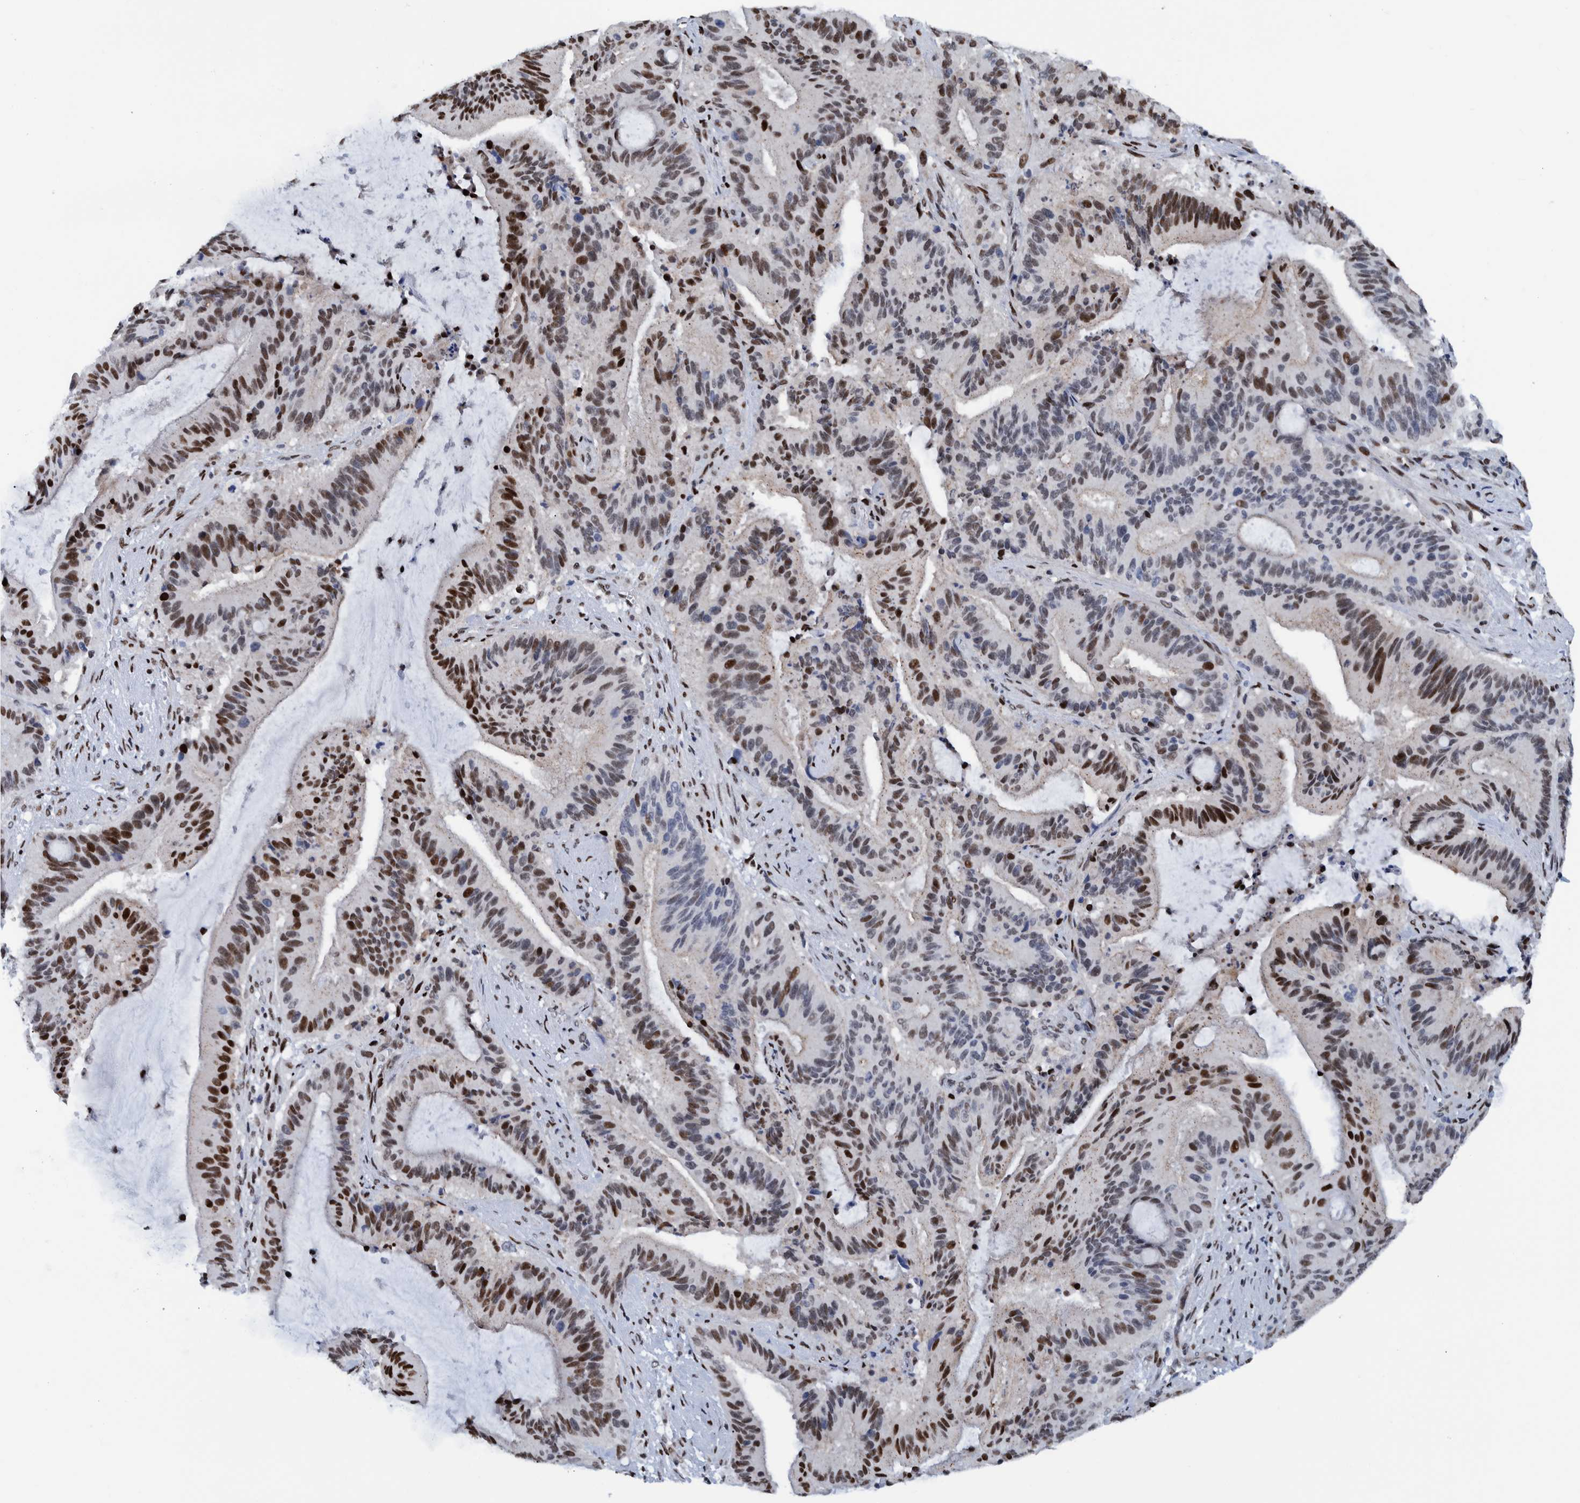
{"staining": {"intensity": "strong", "quantity": "25%-75%", "location": "nuclear"}, "tissue": "liver cancer", "cell_type": "Tumor cells", "image_type": "cancer", "snomed": [{"axis": "morphology", "description": "Normal tissue, NOS"}, {"axis": "morphology", "description": "Cholangiocarcinoma"}, {"axis": "topography", "description": "Liver"}, {"axis": "topography", "description": "Peripheral nerve tissue"}], "caption": "About 25%-75% of tumor cells in liver cancer (cholangiocarcinoma) show strong nuclear protein expression as visualized by brown immunohistochemical staining.", "gene": "HEATR9", "patient": {"sex": "female", "age": 73}}